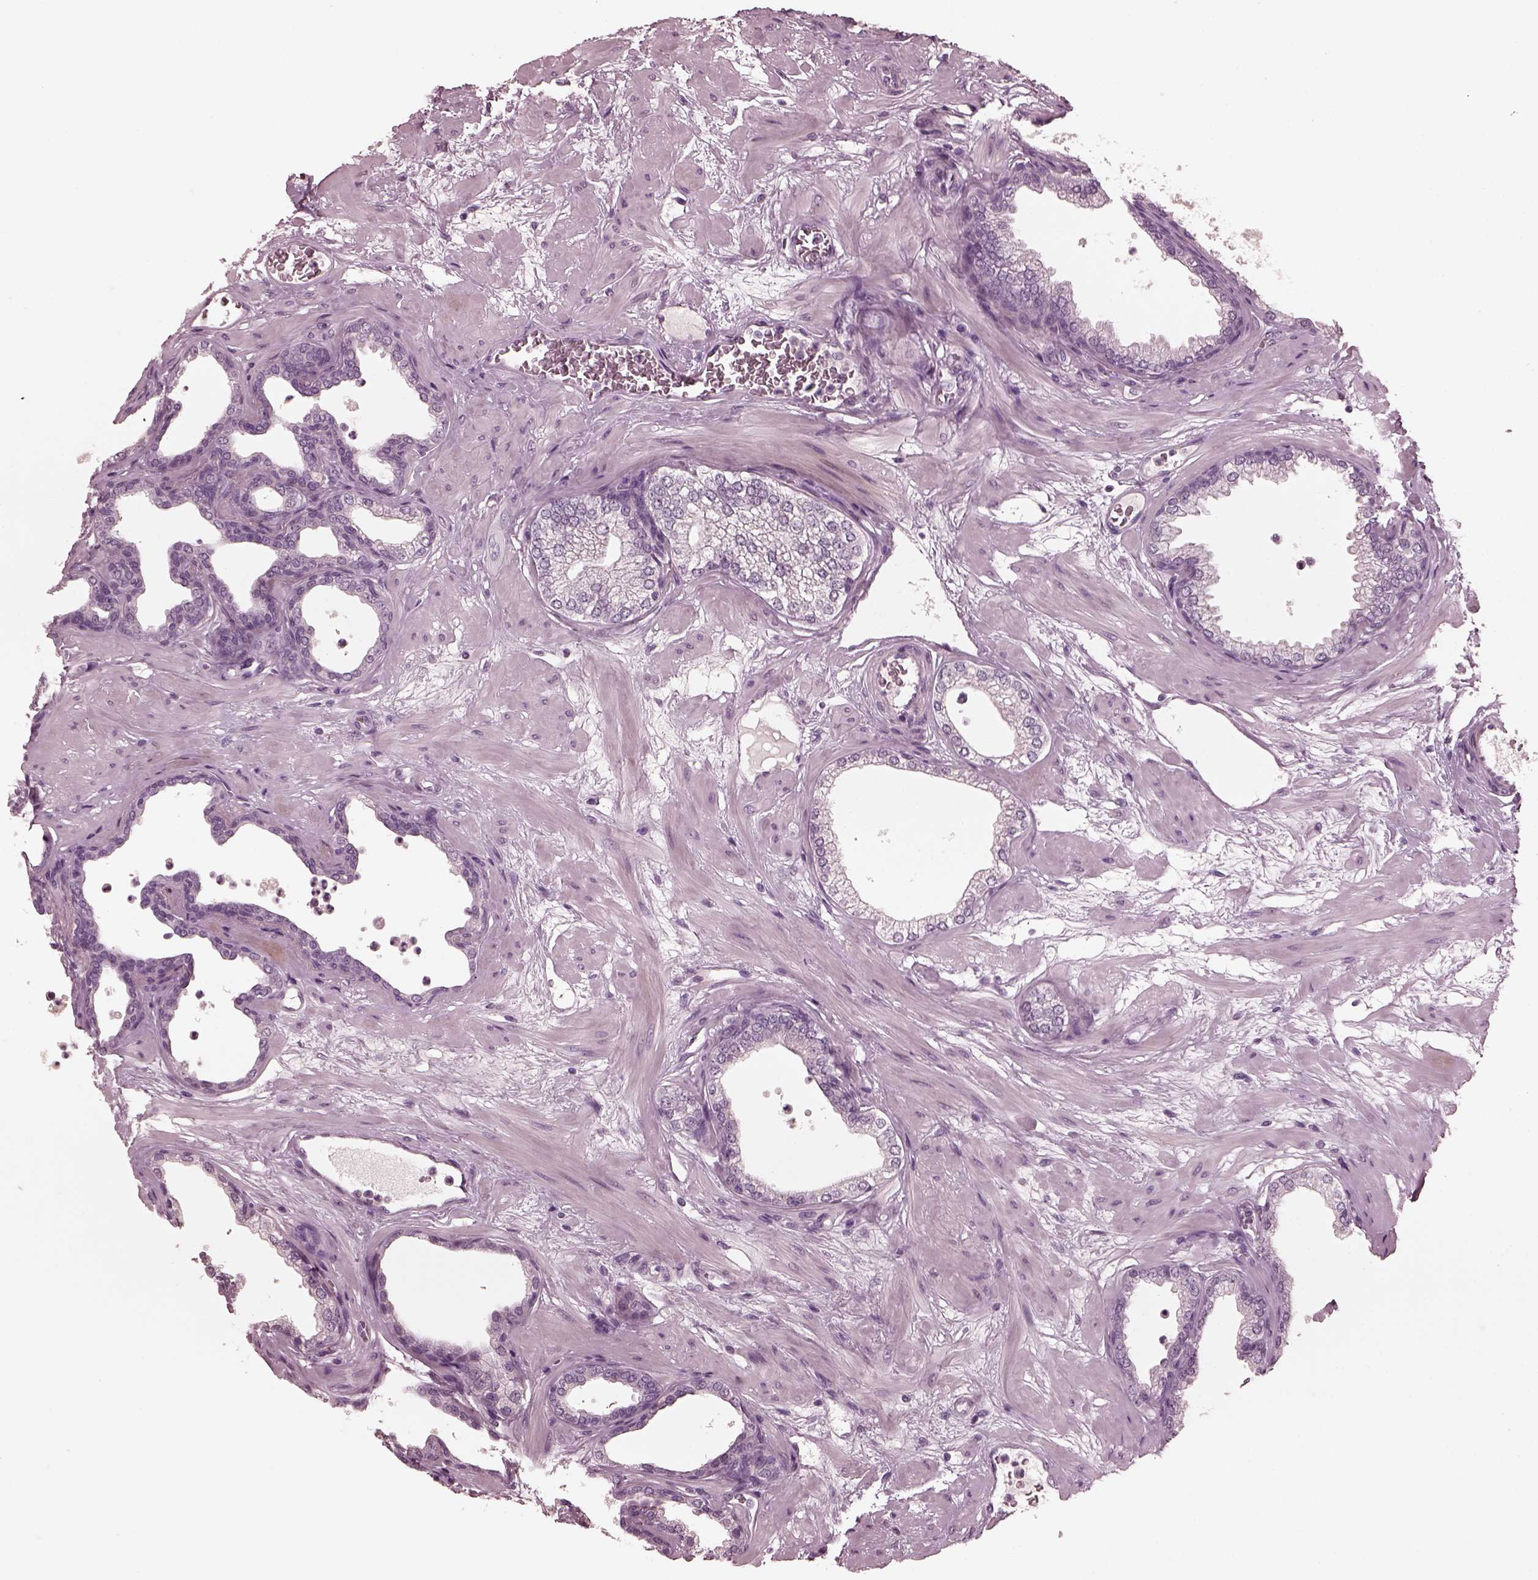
{"staining": {"intensity": "negative", "quantity": "none", "location": "none"}, "tissue": "prostate", "cell_type": "Glandular cells", "image_type": "normal", "snomed": [{"axis": "morphology", "description": "Normal tissue, NOS"}, {"axis": "topography", "description": "Prostate"}], "caption": "Glandular cells are negative for brown protein staining in benign prostate. (DAB (3,3'-diaminobenzidine) immunohistochemistry (IHC) visualized using brightfield microscopy, high magnification).", "gene": "CGA", "patient": {"sex": "male", "age": 37}}